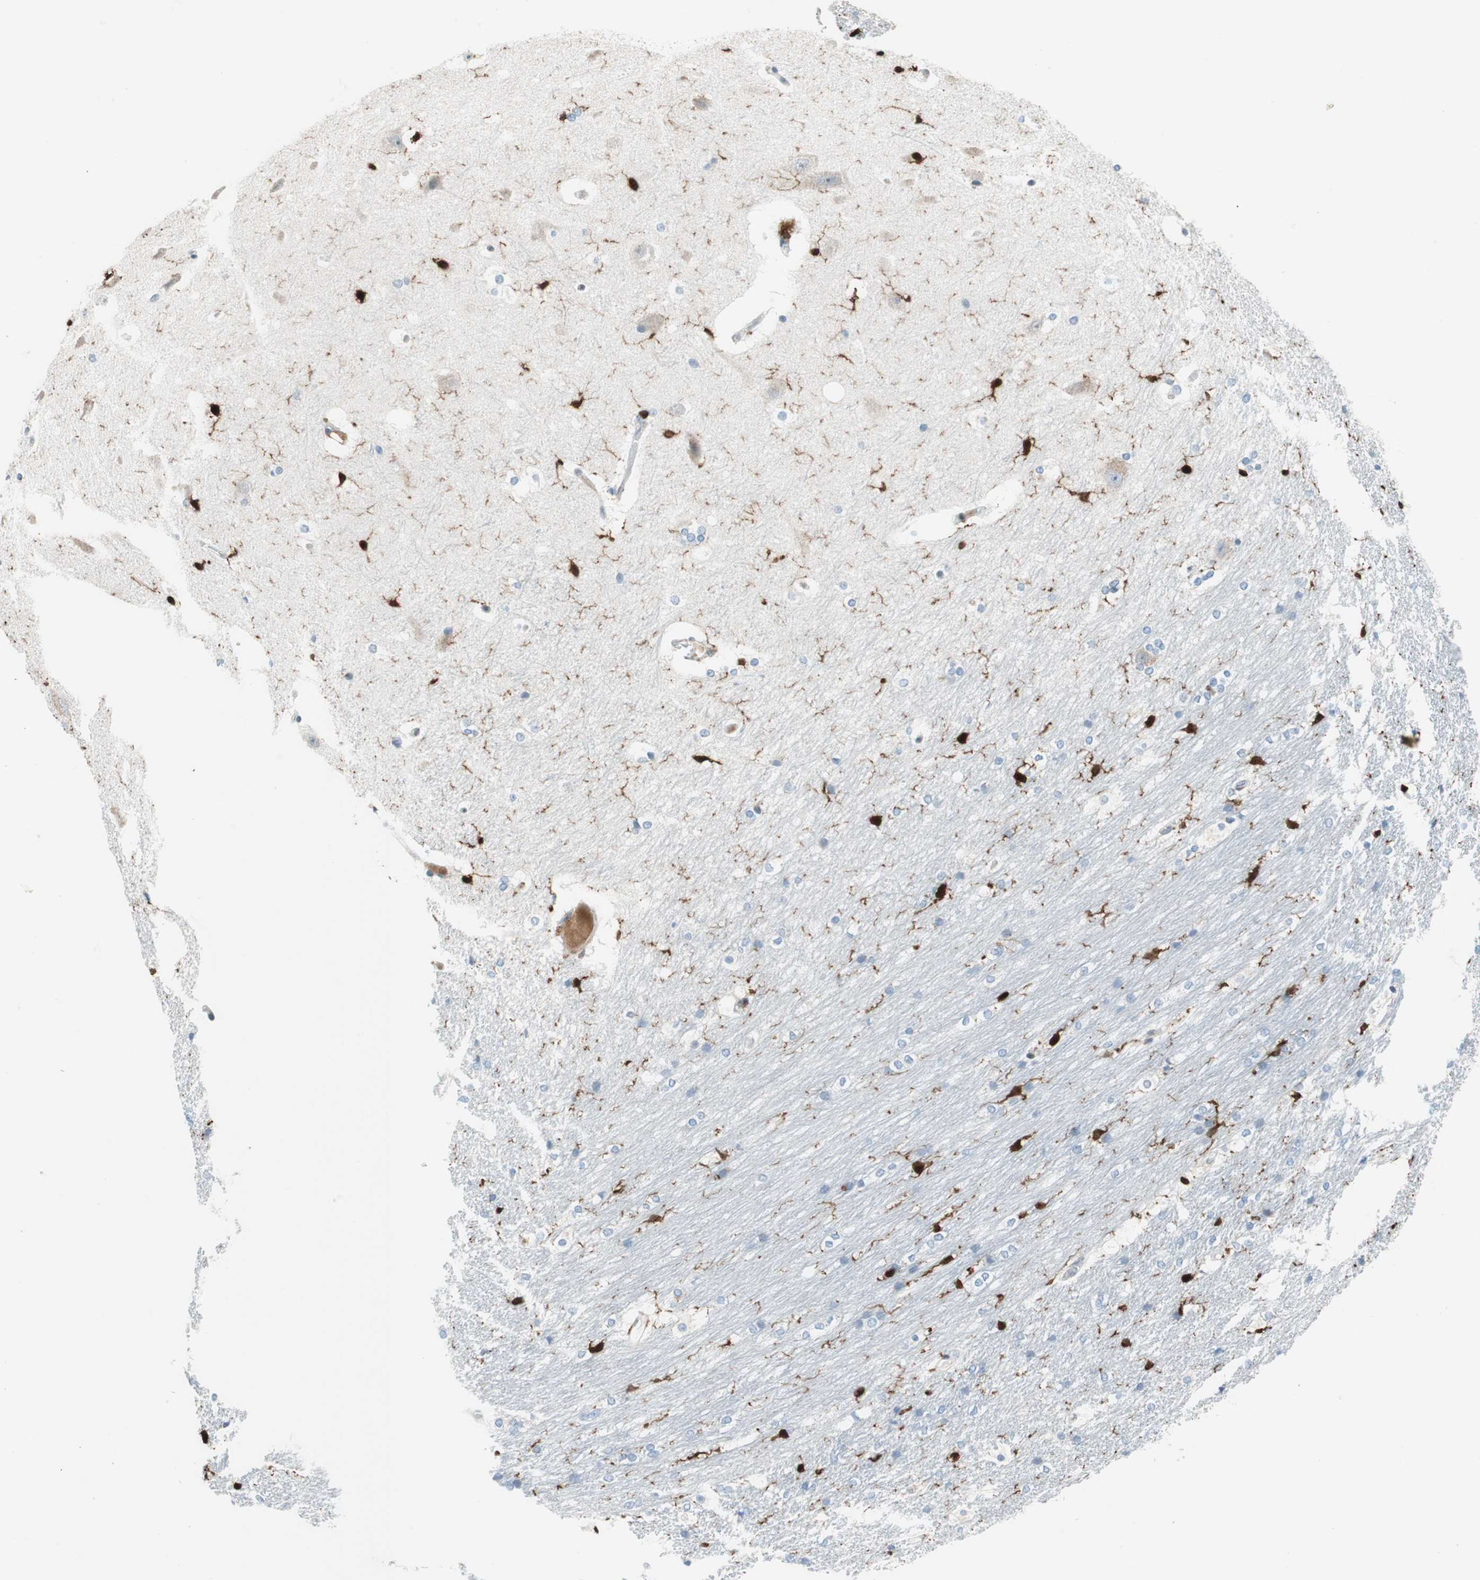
{"staining": {"intensity": "strong", "quantity": "<25%", "location": "cytoplasmic/membranous,nuclear"}, "tissue": "hippocampus", "cell_type": "Glial cells", "image_type": "normal", "snomed": [{"axis": "morphology", "description": "Normal tissue, NOS"}, {"axis": "topography", "description": "Hippocampus"}], "caption": "The immunohistochemical stain shows strong cytoplasmic/membranous,nuclear positivity in glial cells of normal hippocampus. (DAB IHC, brown staining for protein, blue staining for nuclei).", "gene": "RGS10", "patient": {"sex": "female", "age": 19}}